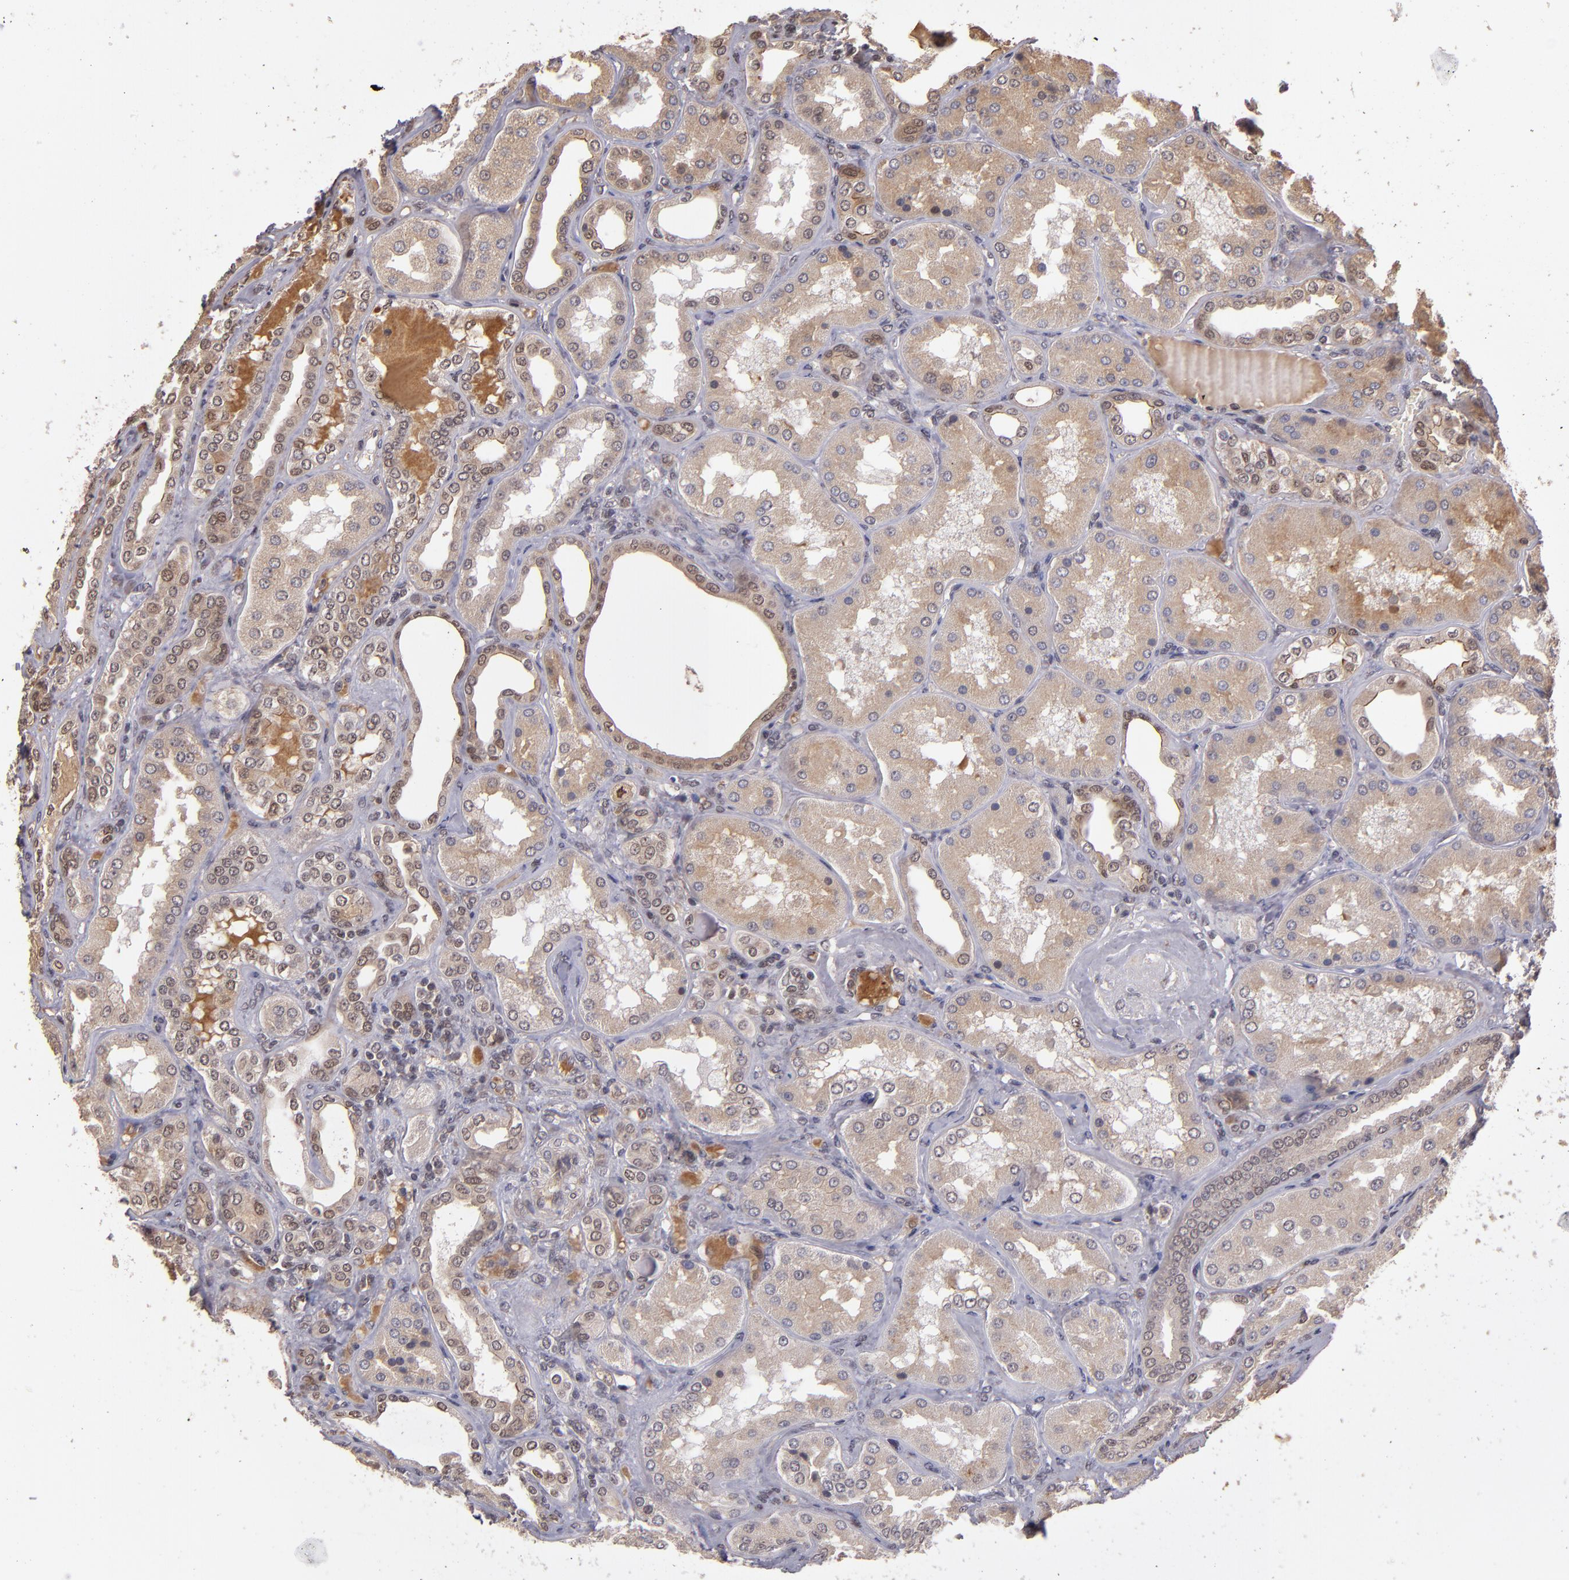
{"staining": {"intensity": "weak", "quantity": "25%-75%", "location": "nuclear"}, "tissue": "kidney", "cell_type": "Cells in glomeruli", "image_type": "normal", "snomed": [{"axis": "morphology", "description": "Normal tissue, NOS"}, {"axis": "topography", "description": "Kidney"}], "caption": "The immunohistochemical stain highlights weak nuclear positivity in cells in glomeruli of normal kidney.", "gene": "ABHD12B", "patient": {"sex": "female", "age": 56}}